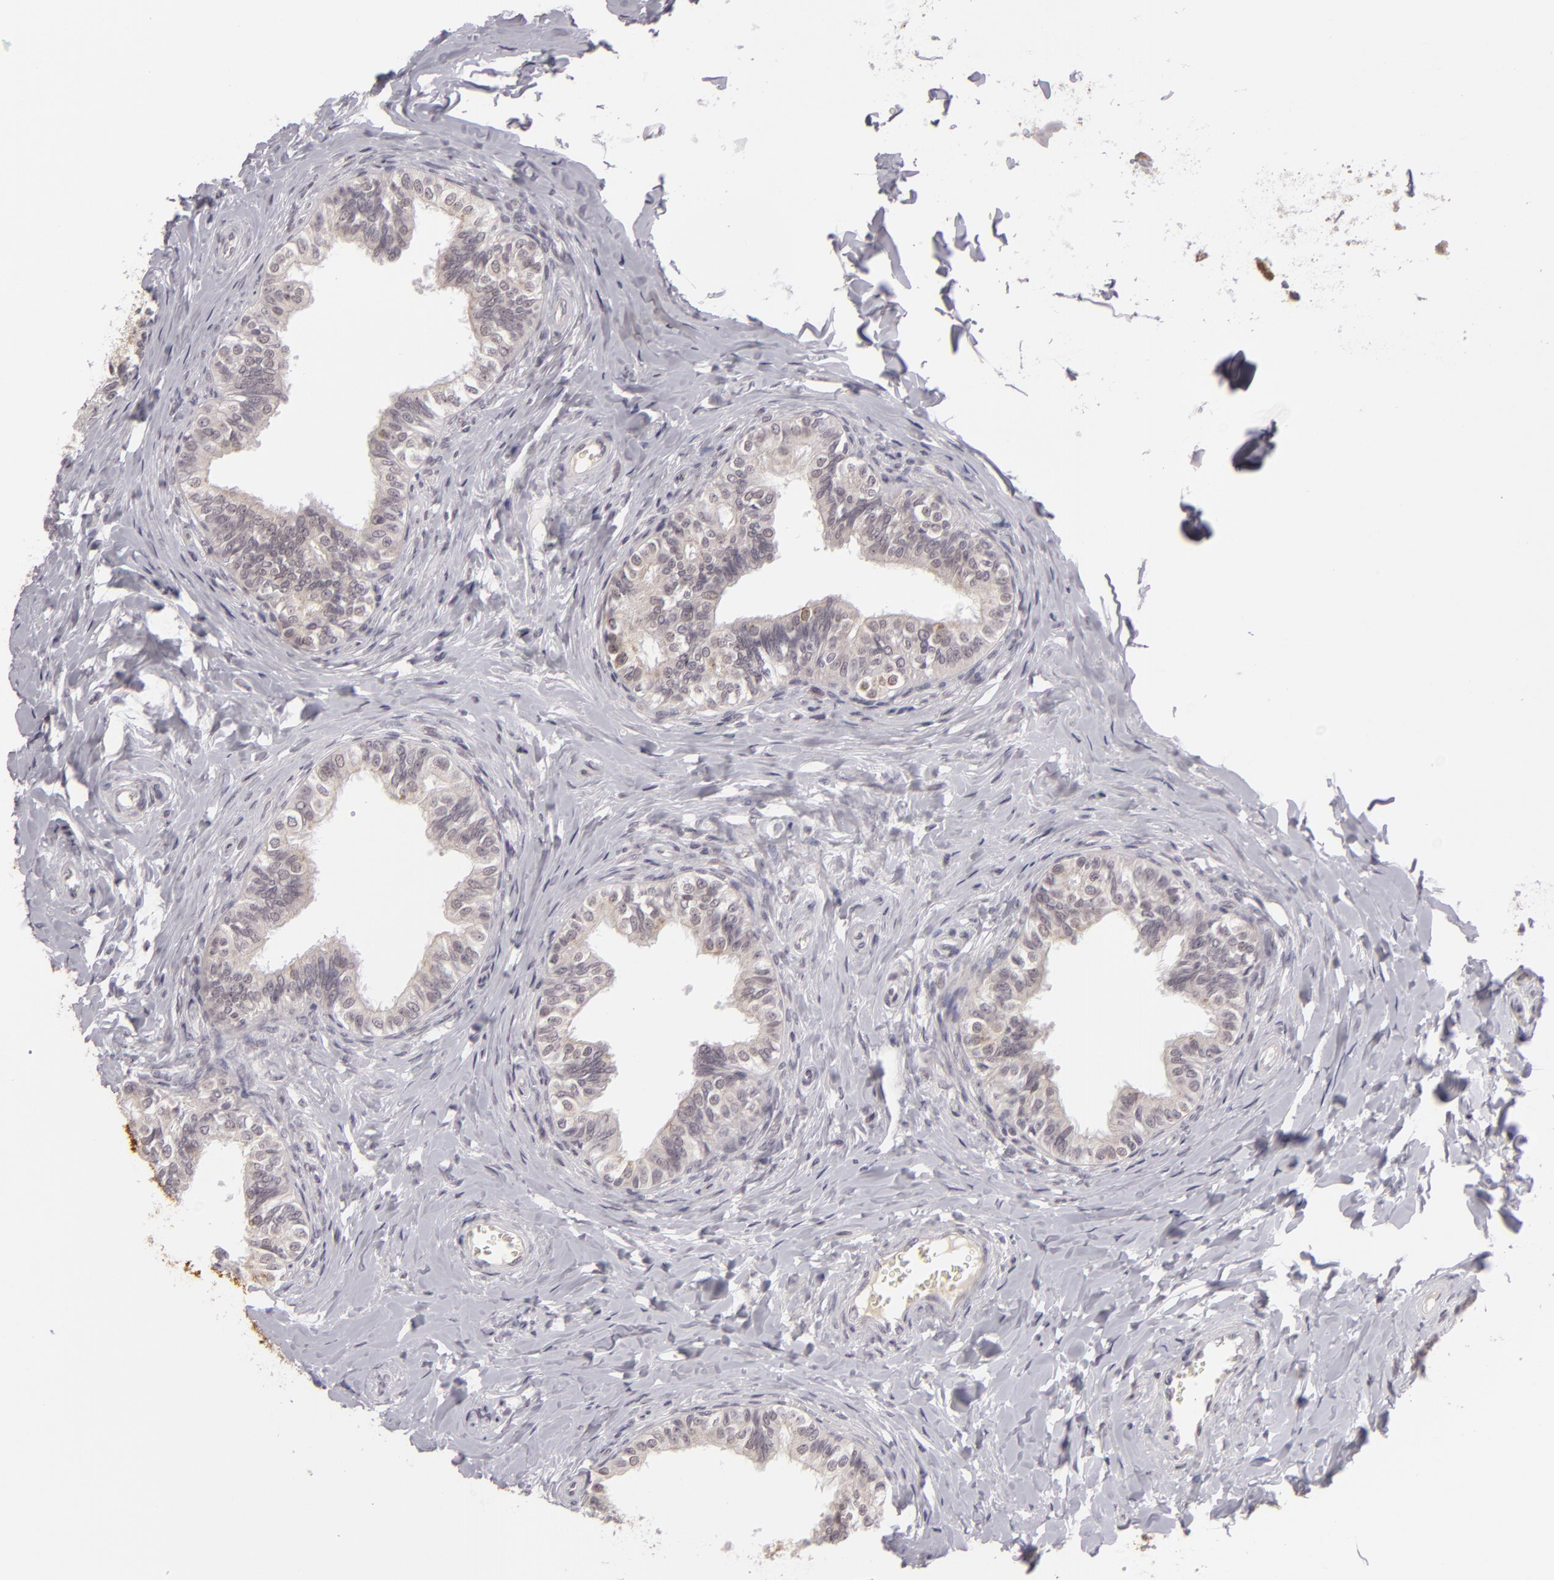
{"staining": {"intensity": "moderate", "quantity": ">75%", "location": "cytoplasmic/membranous"}, "tissue": "epididymis", "cell_type": "Glandular cells", "image_type": "normal", "snomed": [{"axis": "morphology", "description": "Normal tissue, NOS"}, {"axis": "topography", "description": "Soft tissue"}, {"axis": "topography", "description": "Epididymis"}], "caption": "DAB (3,3'-diaminobenzidine) immunohistochemical staining of normal human epididymis demonstrates moderate cytoplasmic/membranous protein staining in approximately >75% of glandular cells.", "gene": "ZNF205", "patient": {"sex": "male", "age": 26}}